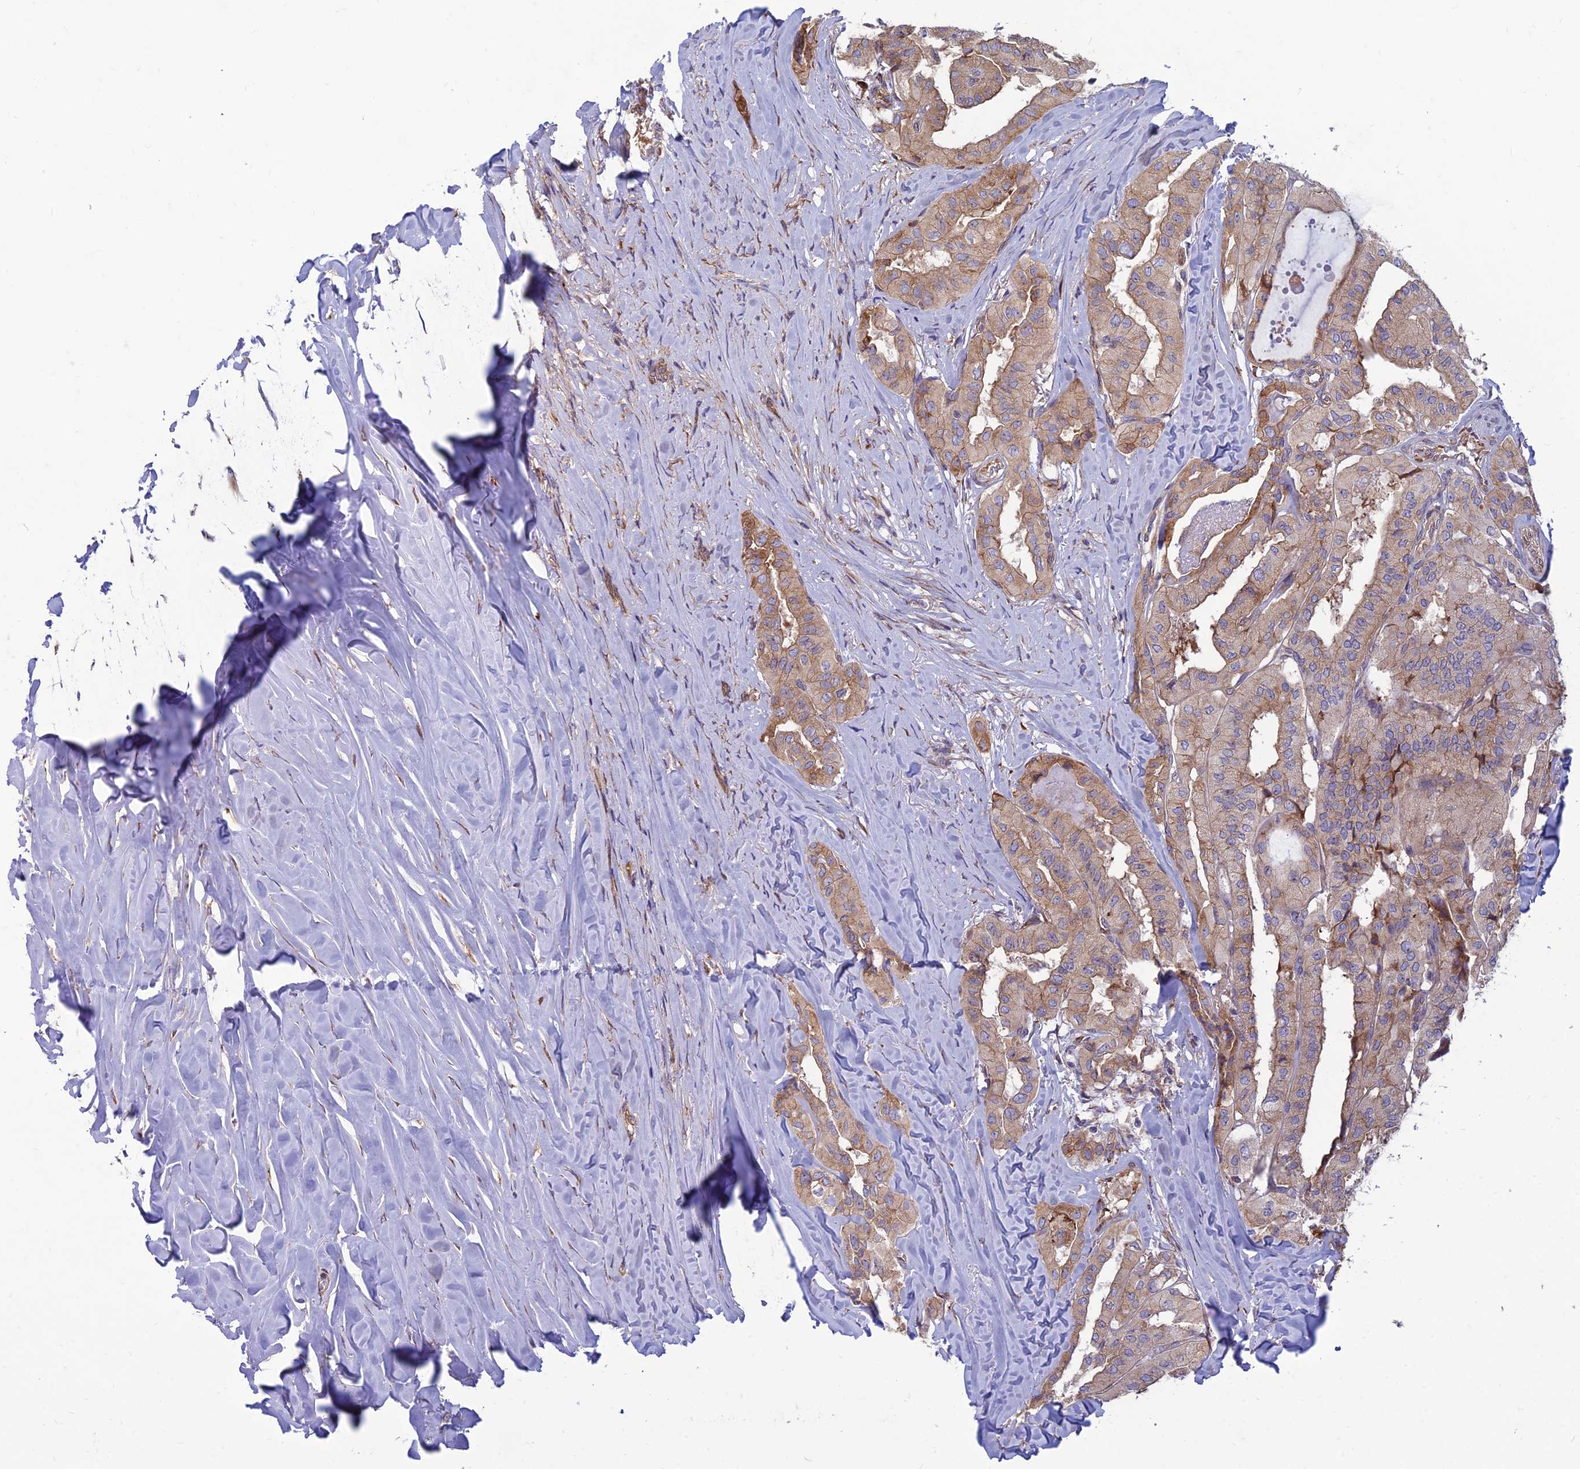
{"staining": {"intensity": "weak", "quantity": "25%-75%", "location": "cytoplasmic/membranous"}, "tissue": "thyroid cancer", "cell_type": "Tumor cells", "image_type": "cancer", "snomed": [{"axis": "morphology", "description": "Papillary adenocarcinoma, NOS"}, {"axis": "topography", "description": "Thyroid gland"}], "caption": "Human thyroid cancer (papillary adenocarcinoma) stained with a protein marker demonstrates weak staining in tumor cells.", "gene": "RPL17-C18orf32", "patient": {"sex": "female", "age": 59}}